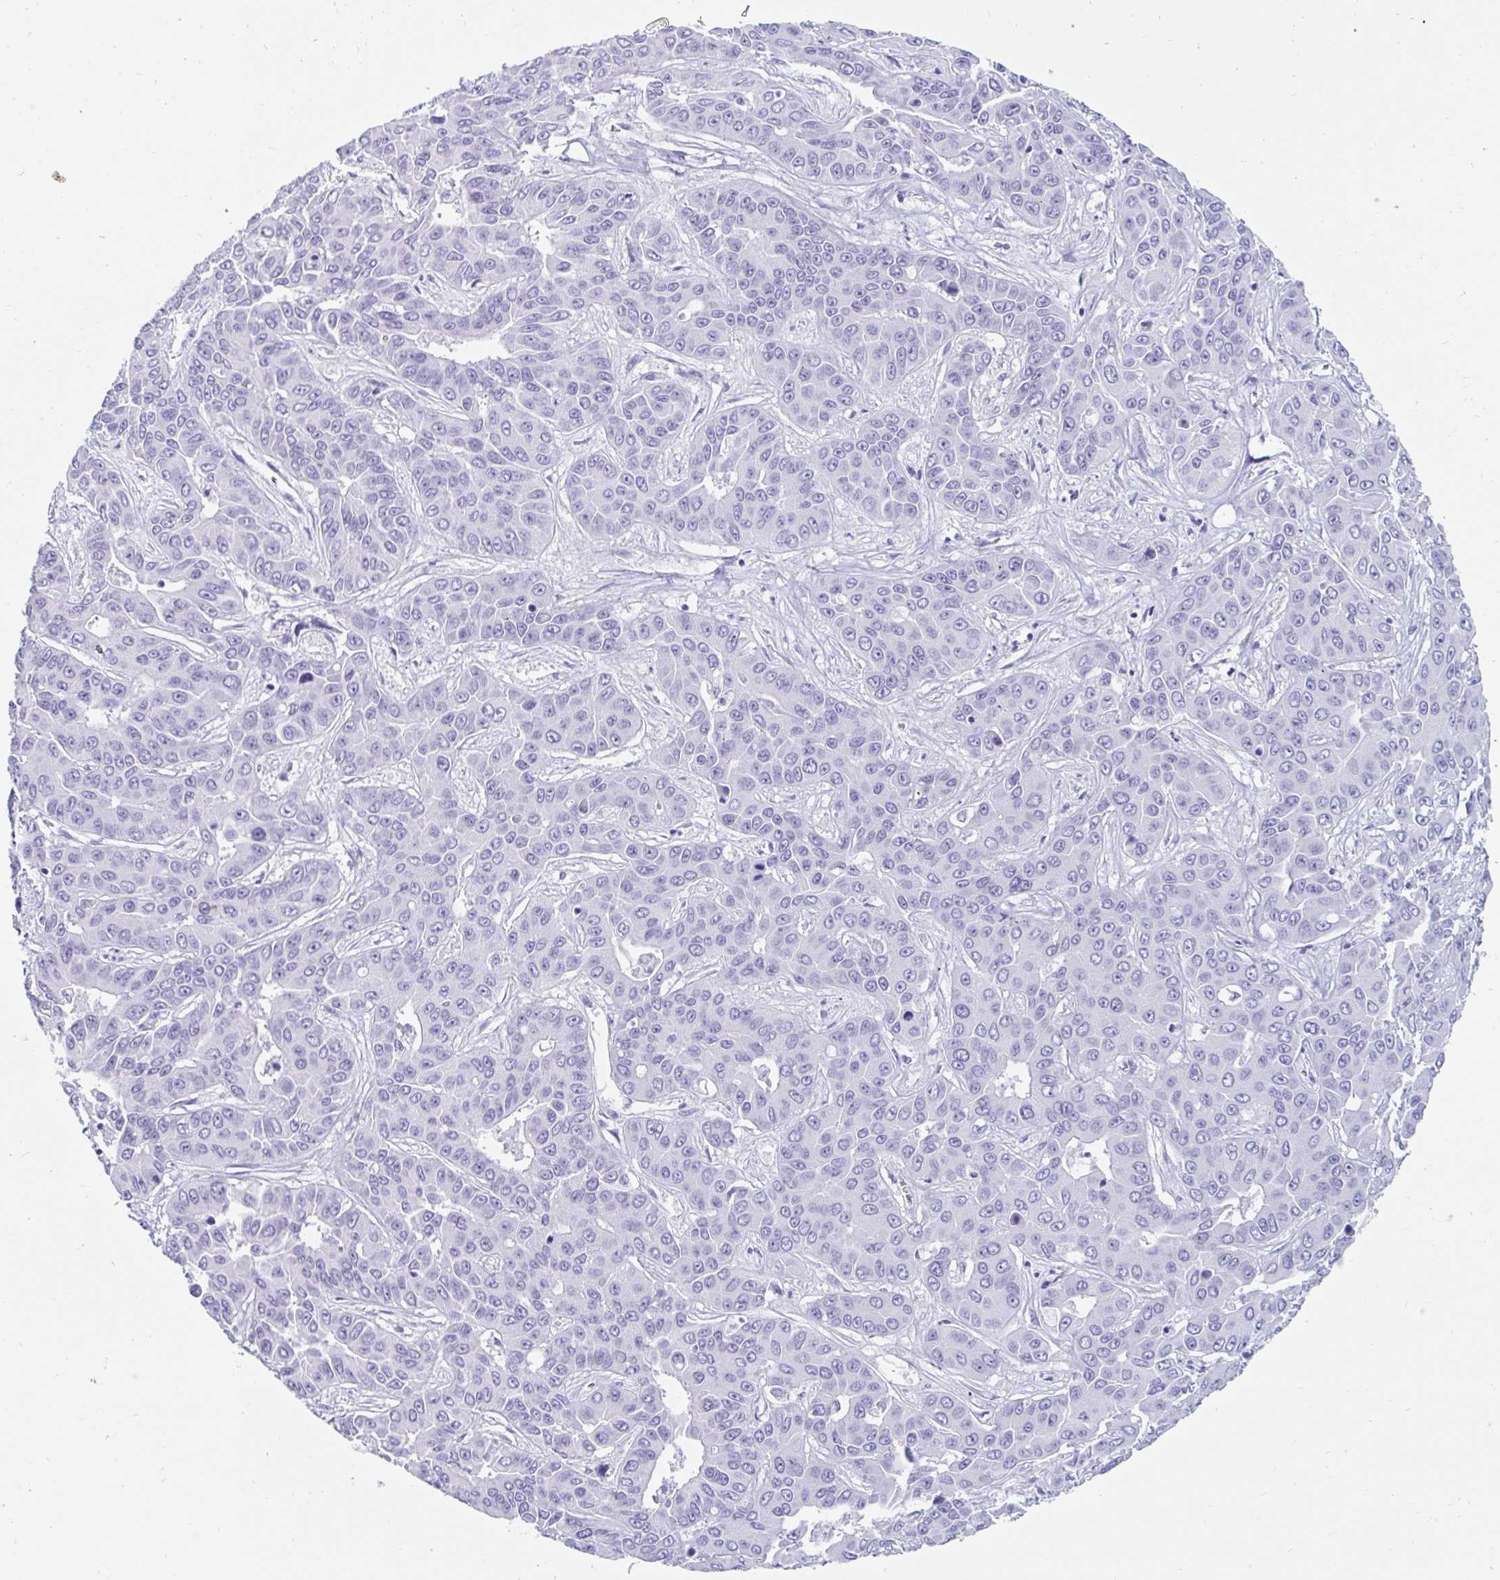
{"staining": {"intensity": "negative", "quantity": "none", "location": "none"}, "tissue": "liver cancer", "cell_type": "Tumor cells", "image_type": "cancer", "snomed": [{"axis": "morphology", "description": "Cholangiocarcinoma"}, {"axis": "topography", "description": "Liver"}], "caption": "Tumor cells show no significant protein expression in liver cancer (cholangiocarcinoma).", "gene": "GKN2", "patient": {"sex": "female", "age": 52}}